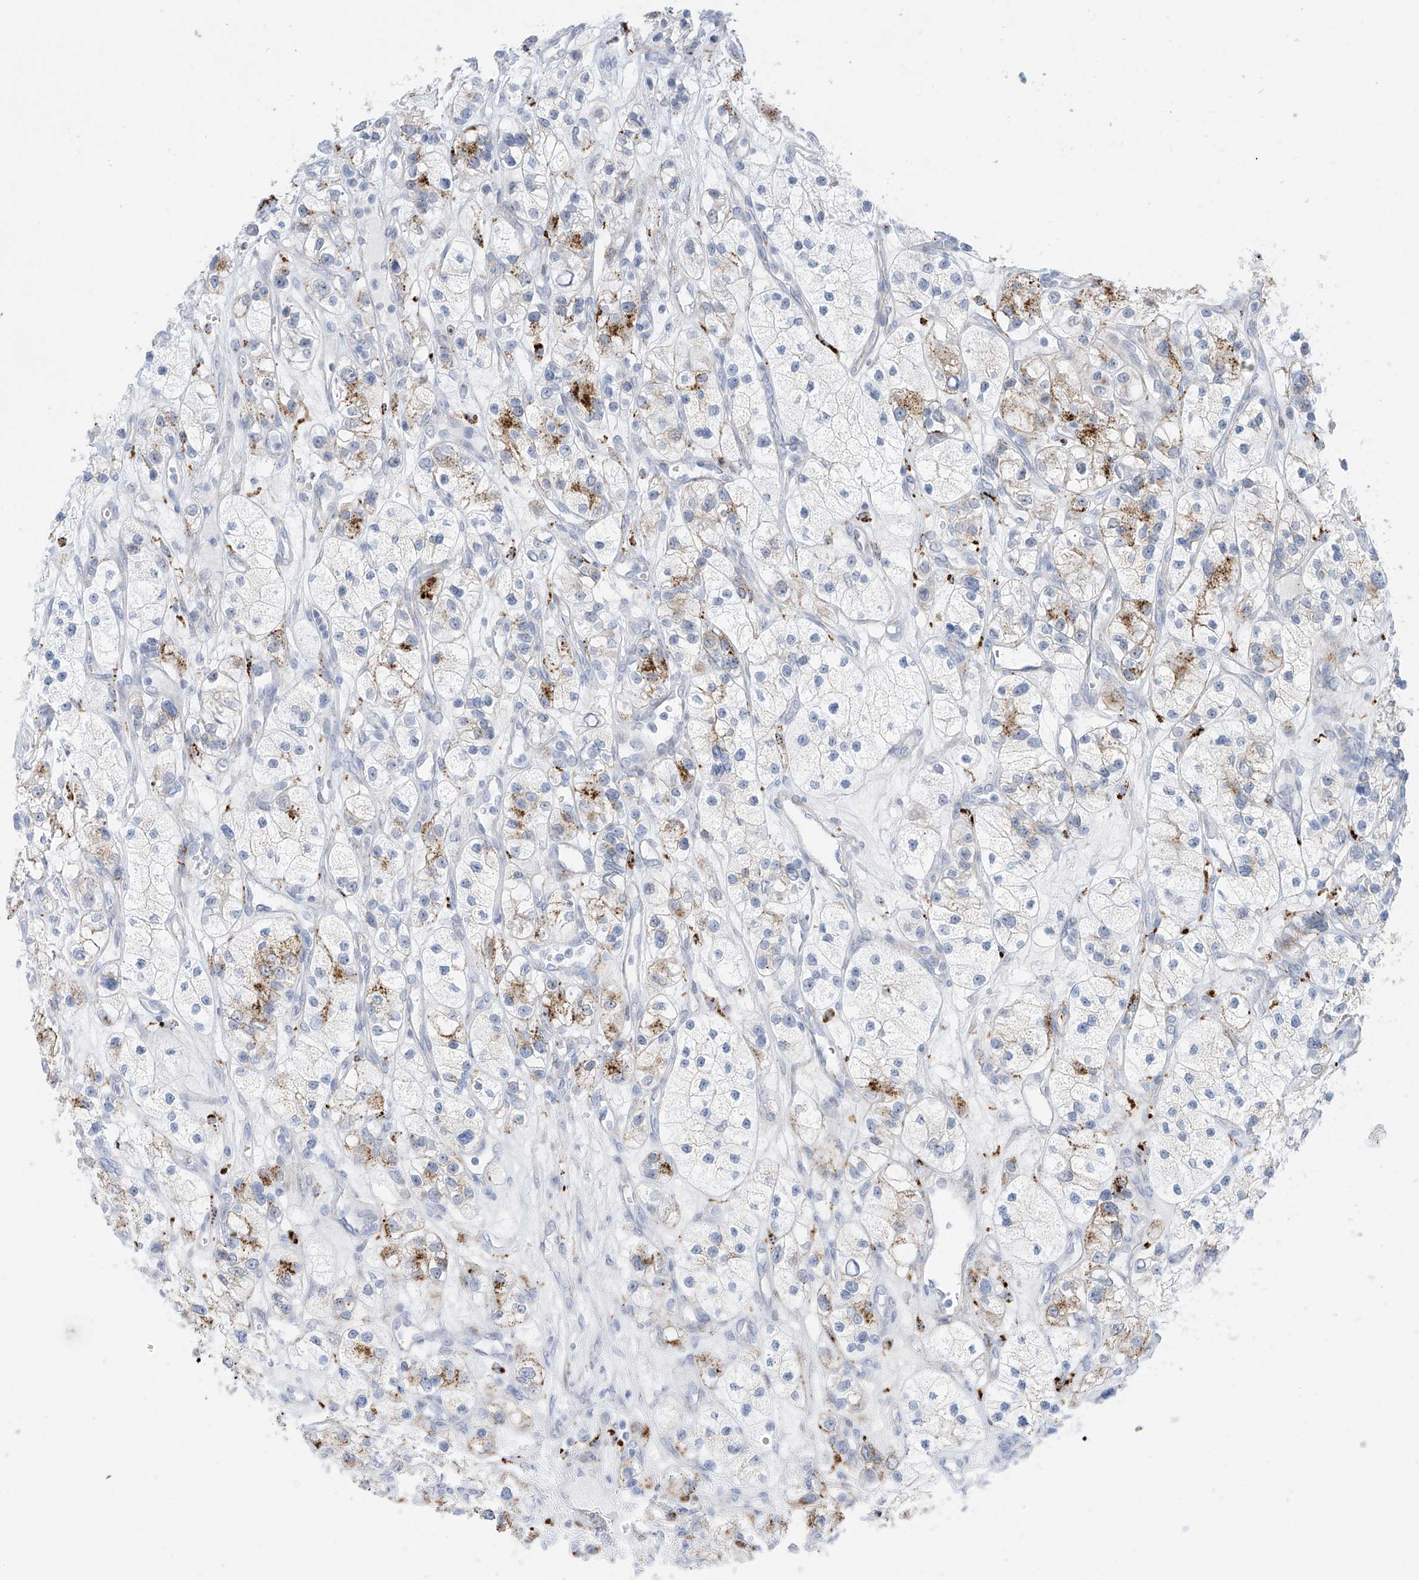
{"staining": {"intensity": "moderate", "quantity": "<25%", "location": "cytoplasmic/membranous"}, "tissue": "renal cancer", "cell_type": "Tumor cells", "image_type": "cancer", "snomed": [{"axis": "morphology", "description": "Adenocarcinoma, NOS"}, {"axis": "topography", "description": "Kidney"}], "caption": "Moderate cytoplasmic/membranous staining is identified in approximately <25% of tumor cells in renal cancer. The staining was performed using DAB (3,3'-diaminobenzidine) to visualize the protein expression in brown, while the nuclei were stained in blue with hematoxylin (Magnification: 20x).", "gene": "PSPH", "patient": {"sex": "female", "age": 57}}